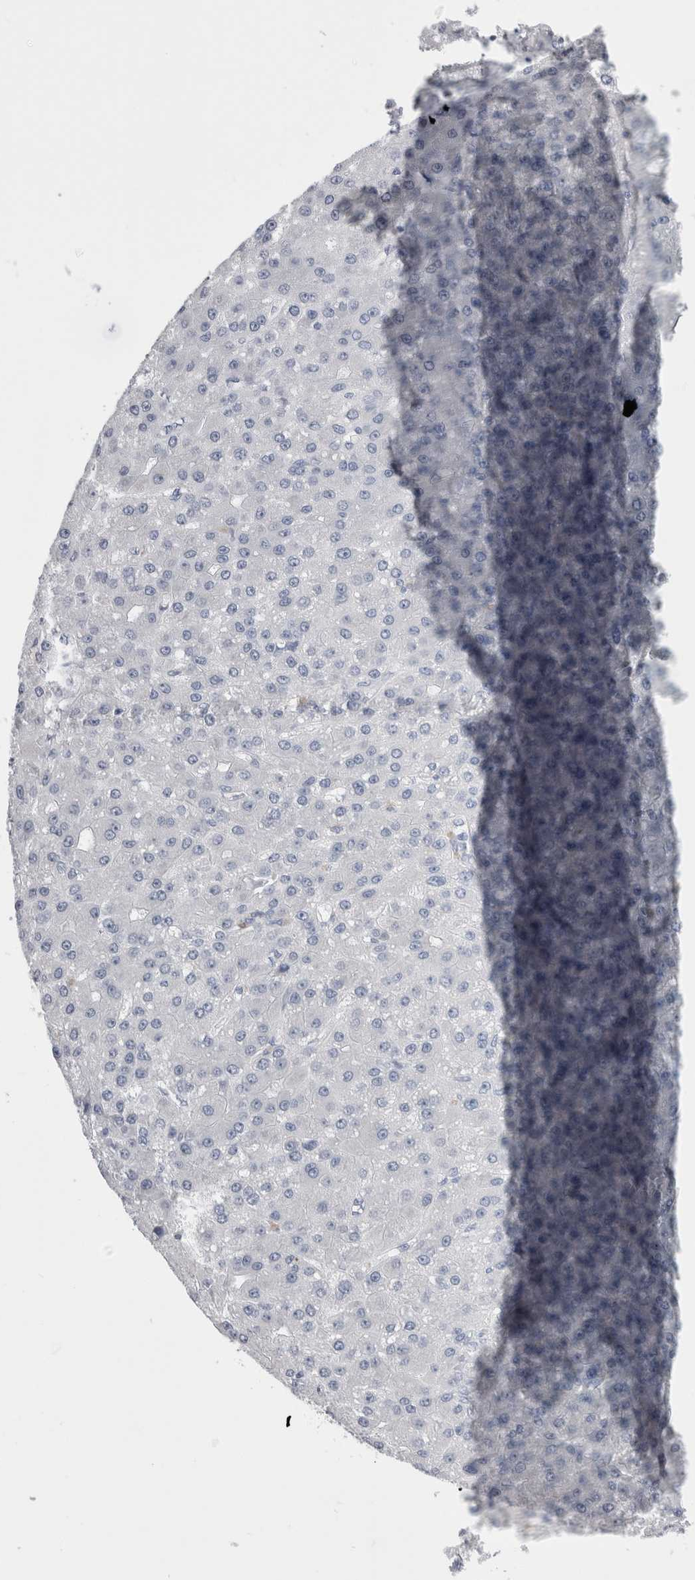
{"staining": {"intensity": "negative", "quantity": "none", "location": "none"}, "tissue": "liver cancer", "cell_type": "Tumor cells", "image_type": "cancer", "snomed": [{"axis": "morphology", "description": "Carcinoma, Hepatocellular, NOS"}, {"axis": "topography", "description": "Liver"}], "caption": "This is an immunohistochemistry (IHC) image of human liver hepatocellular carcinoma. There is no positivity in tumor cells.", "gene": "DCTN6", "patient": {"sex": "male", "age": 67}}